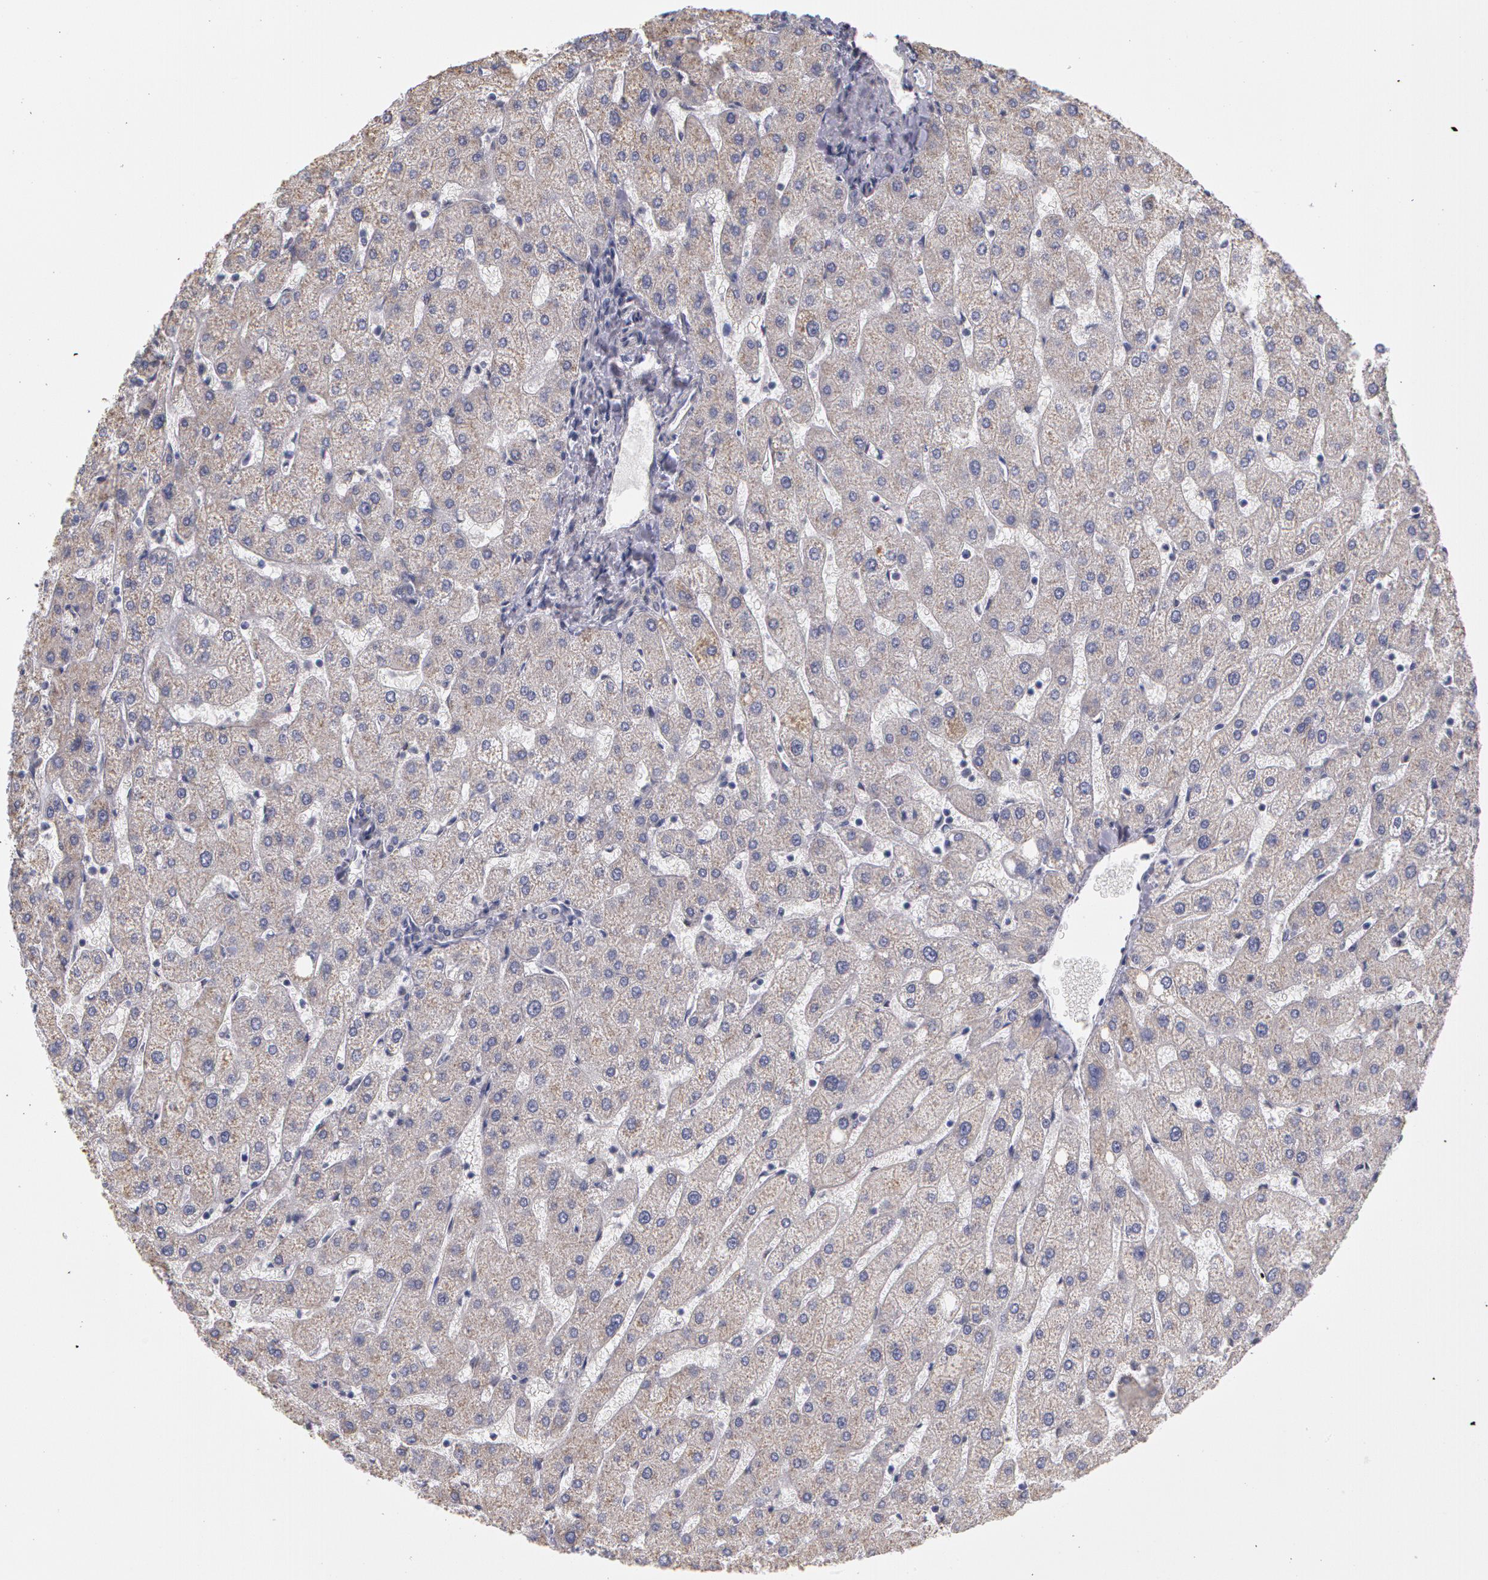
{"staining": {"intensity": "negative", "quantity": "none", "location": "none"}, "tissue": "liver", "cell_type": "Cholangiocytes", "image_type": "normal", "snomed": [{"axis": "morphology", "description": "Normal tissue, NOS"}, {"axis": "topography", "description": "Liver"}], "caption": "Liver stained for a protein using immunohistochemistry displays no expression cholangiocytes.", "gene": "PRICKLE1", "patient": {"sex": "male", "age": 67}}